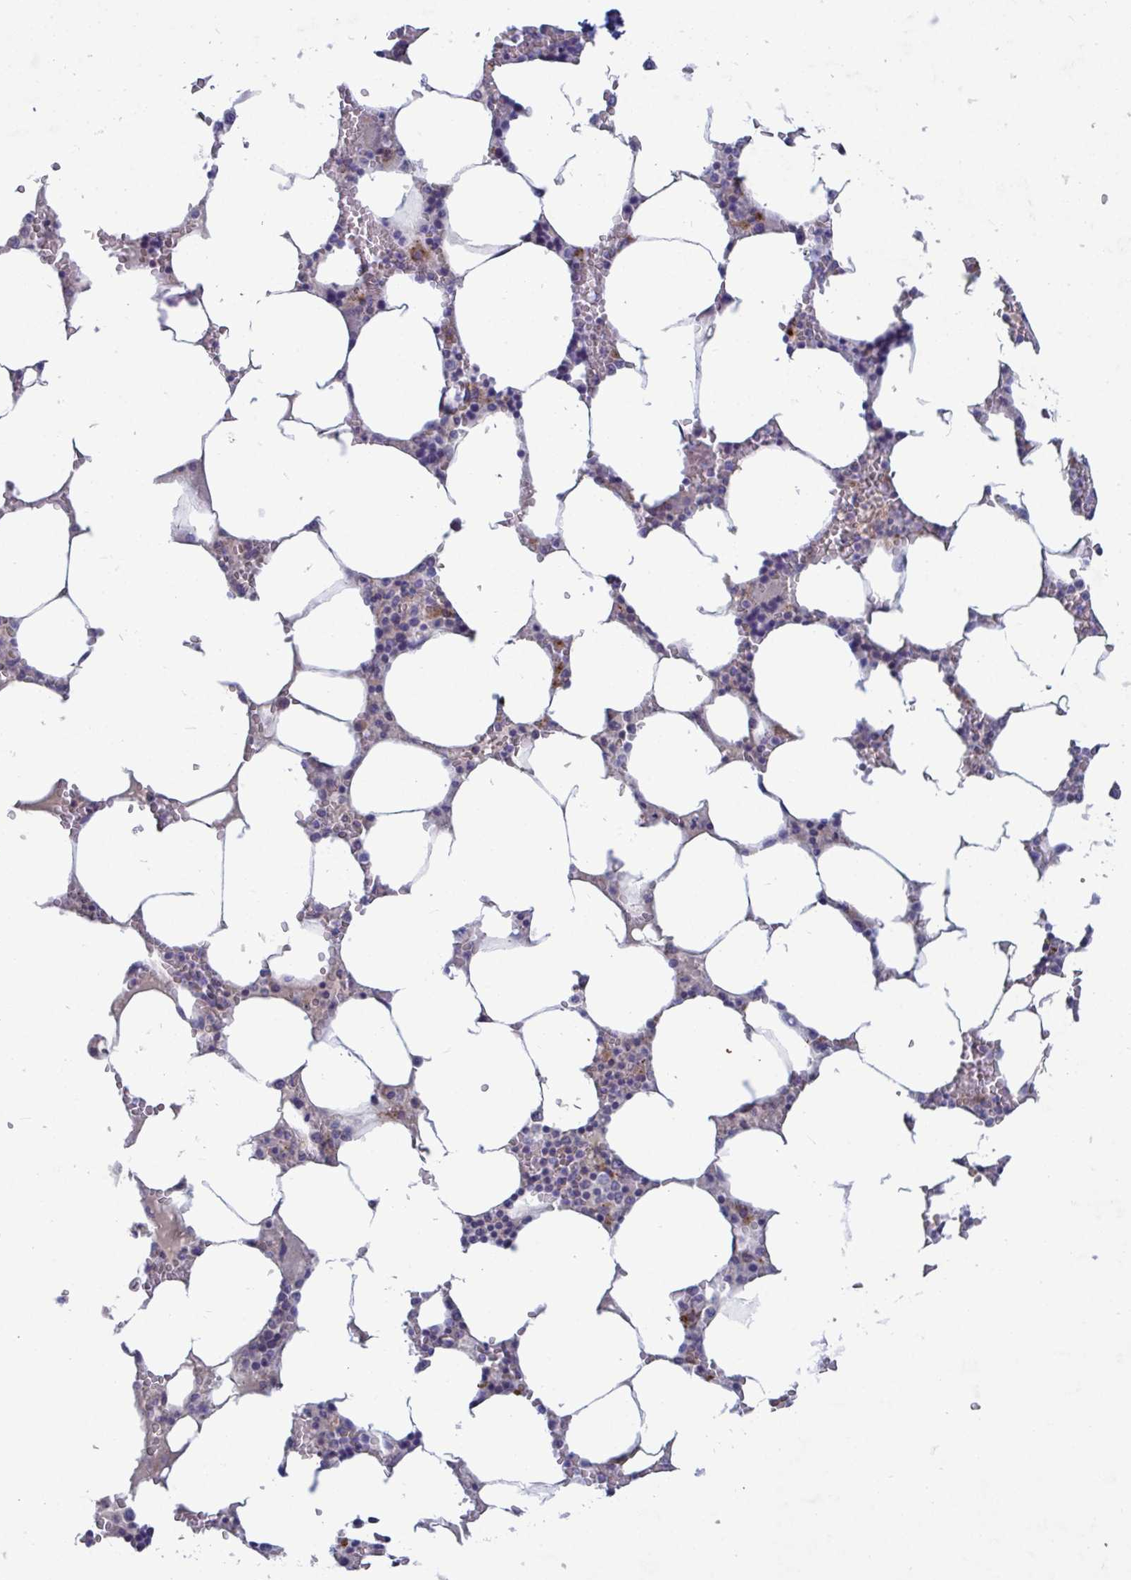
{"staining": {"intensity": "moderate", "quantity": "<25%", "location": "cytoplasmic/membranous"}, "tissue": "bone marrow", "cell_type": "Hematopoietic cells", "image_type": "normal", "snomed": [{"axis": "morphology", "description": "Normal tissue, NOS"}, {"axis": "topography", "description": "Bone marrow"}], "caption": "Normal bone marrow exhibits moderate cytoplasmic/membranous expression in approximately <25% of hematopoietic cells, visualized by immunohistochemistry.", "gene": "GALNT13", "patient": {"sex": "male", "age": 64}}